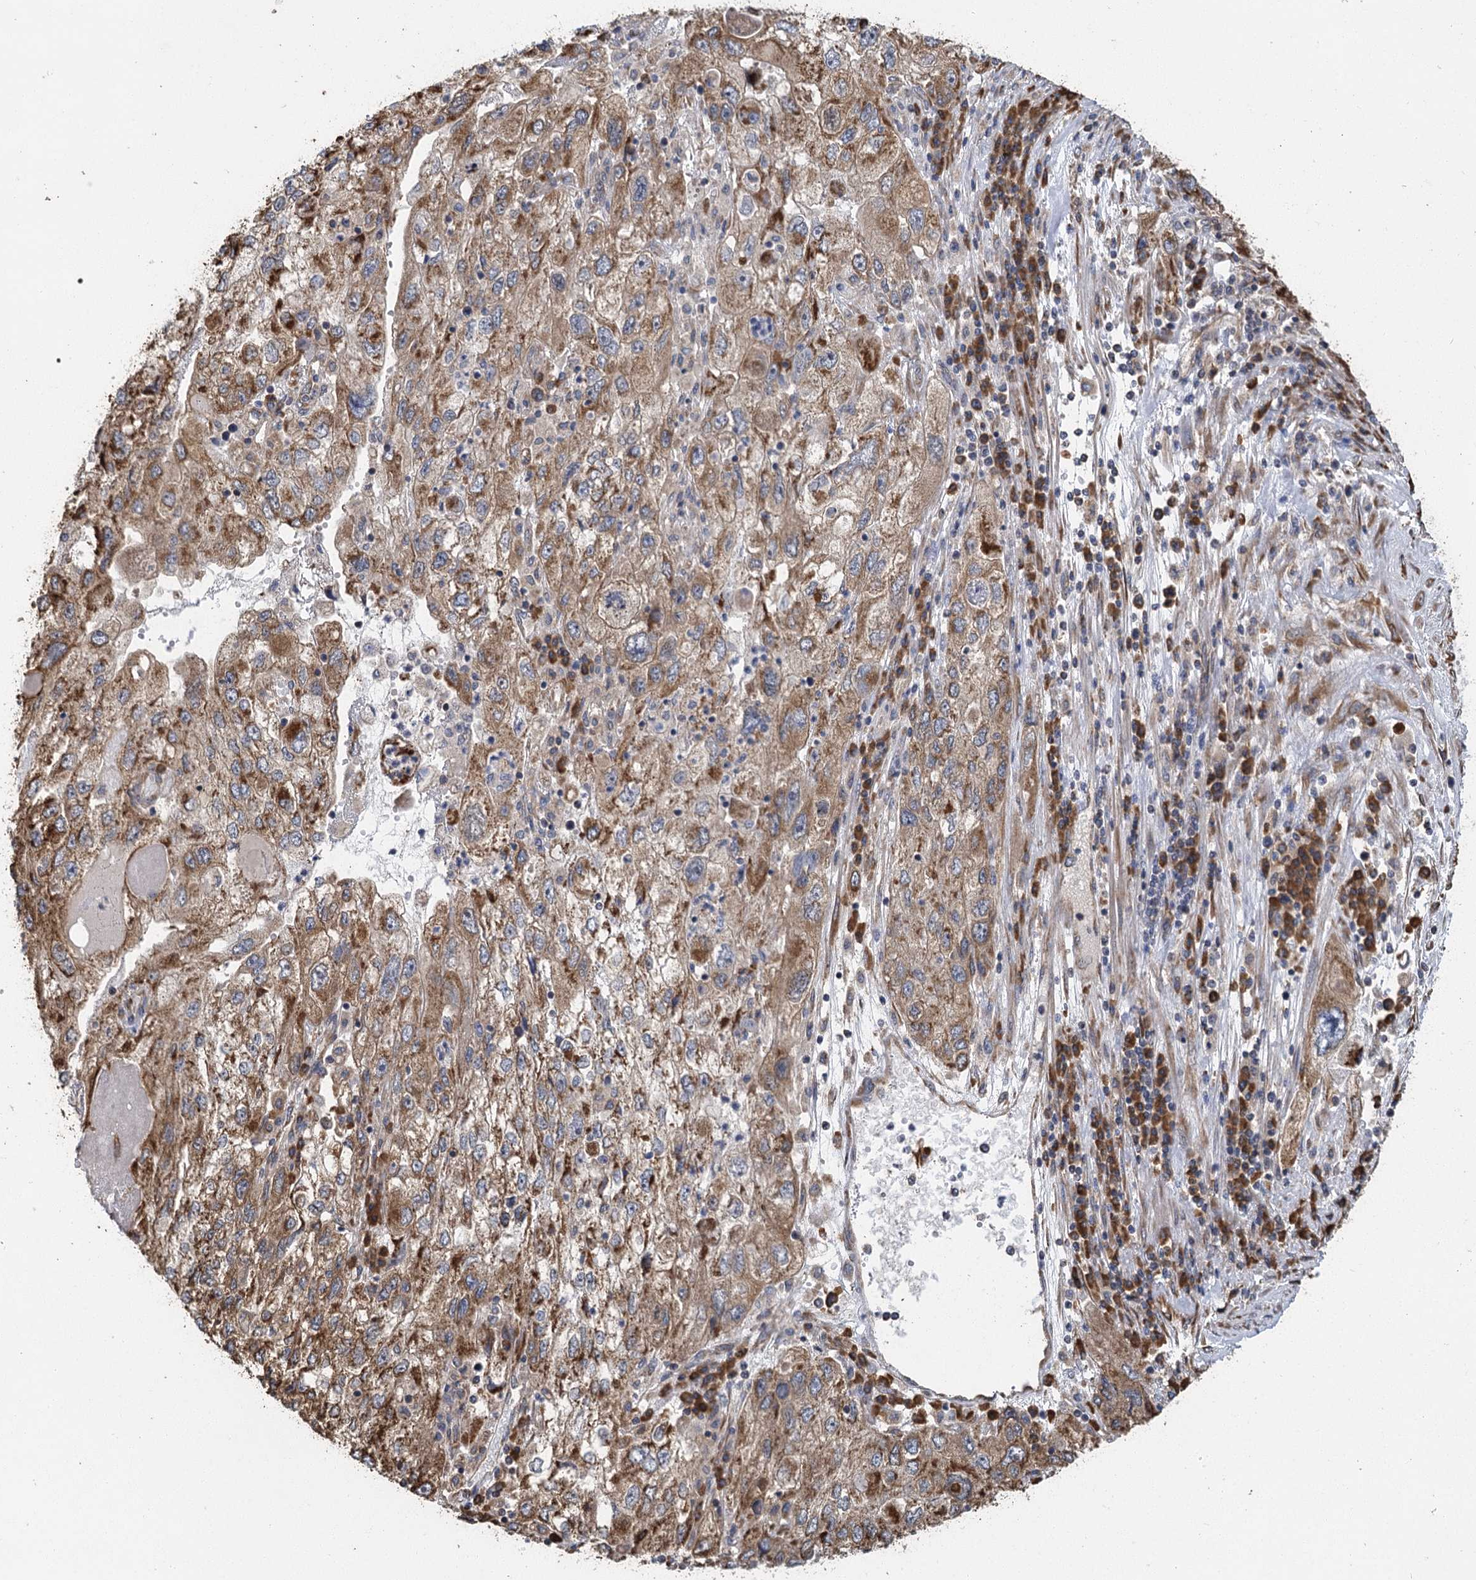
{"staining": {"intensity": "moderate", "quantity": ">75%", "location": "cytoplasmic/membranous"}, "tissue": "endometrial cancer", "cell_type": "Tumor cells", "image_type": "cancer", "snomed": [{"axis": "morphology", "description": "Adenocarcinoma, NOS"}, {"axis": "topography", "description": "Endometrium"}], "caption": "A brown stain labels moderate cytoplasmic/membranous positivity of a protein in endometrial cancer tumor cells.", "gene": "IL11RA", "patient": {"sex": "female", "age": 49}}